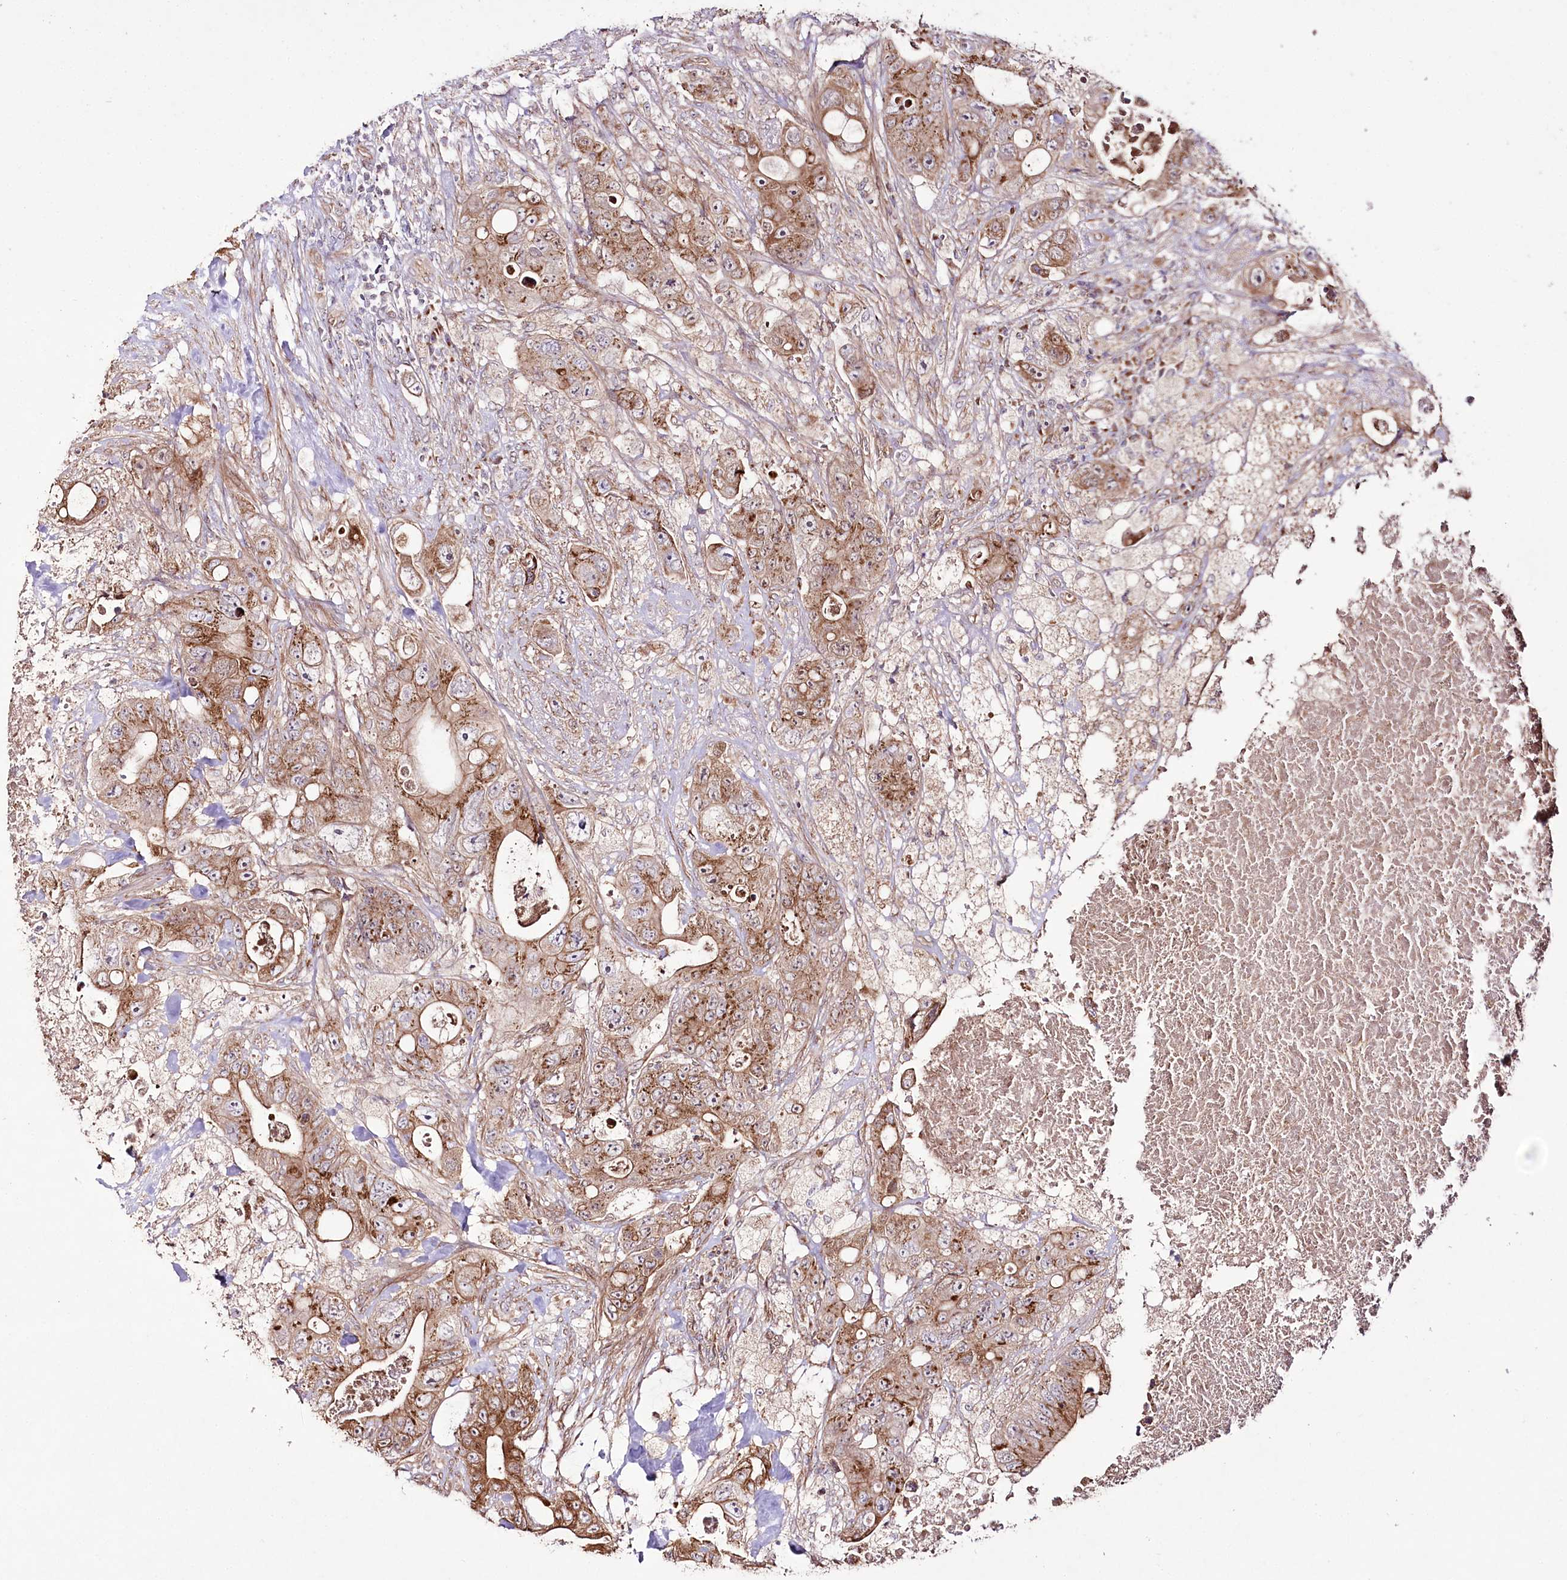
{"staining": {"intensity": "moderate", "quantity": ">75%", "location": "cytoplasmic/membranous"}, "tissue": "colorectal cancer", "cell_type": "Tumor cells", "image_type": "cancer", "snomed": [{"axis": "morphology", "description": "Adenocarcinoma, NOS"}, {"axis": "topography", "description": "Colon"}], "caption": "IHC image of neoplastic tissue: colorectal cancer stained using immunohistochemistry shows medium levels of moderate protein expression localized specifically in the cytoplasmic/membranous of tumor cells, appearing as a cytoplasmic/membranous brown color.", "gene": "REXO2", "patient": {"sex": "female", "age": 46}}